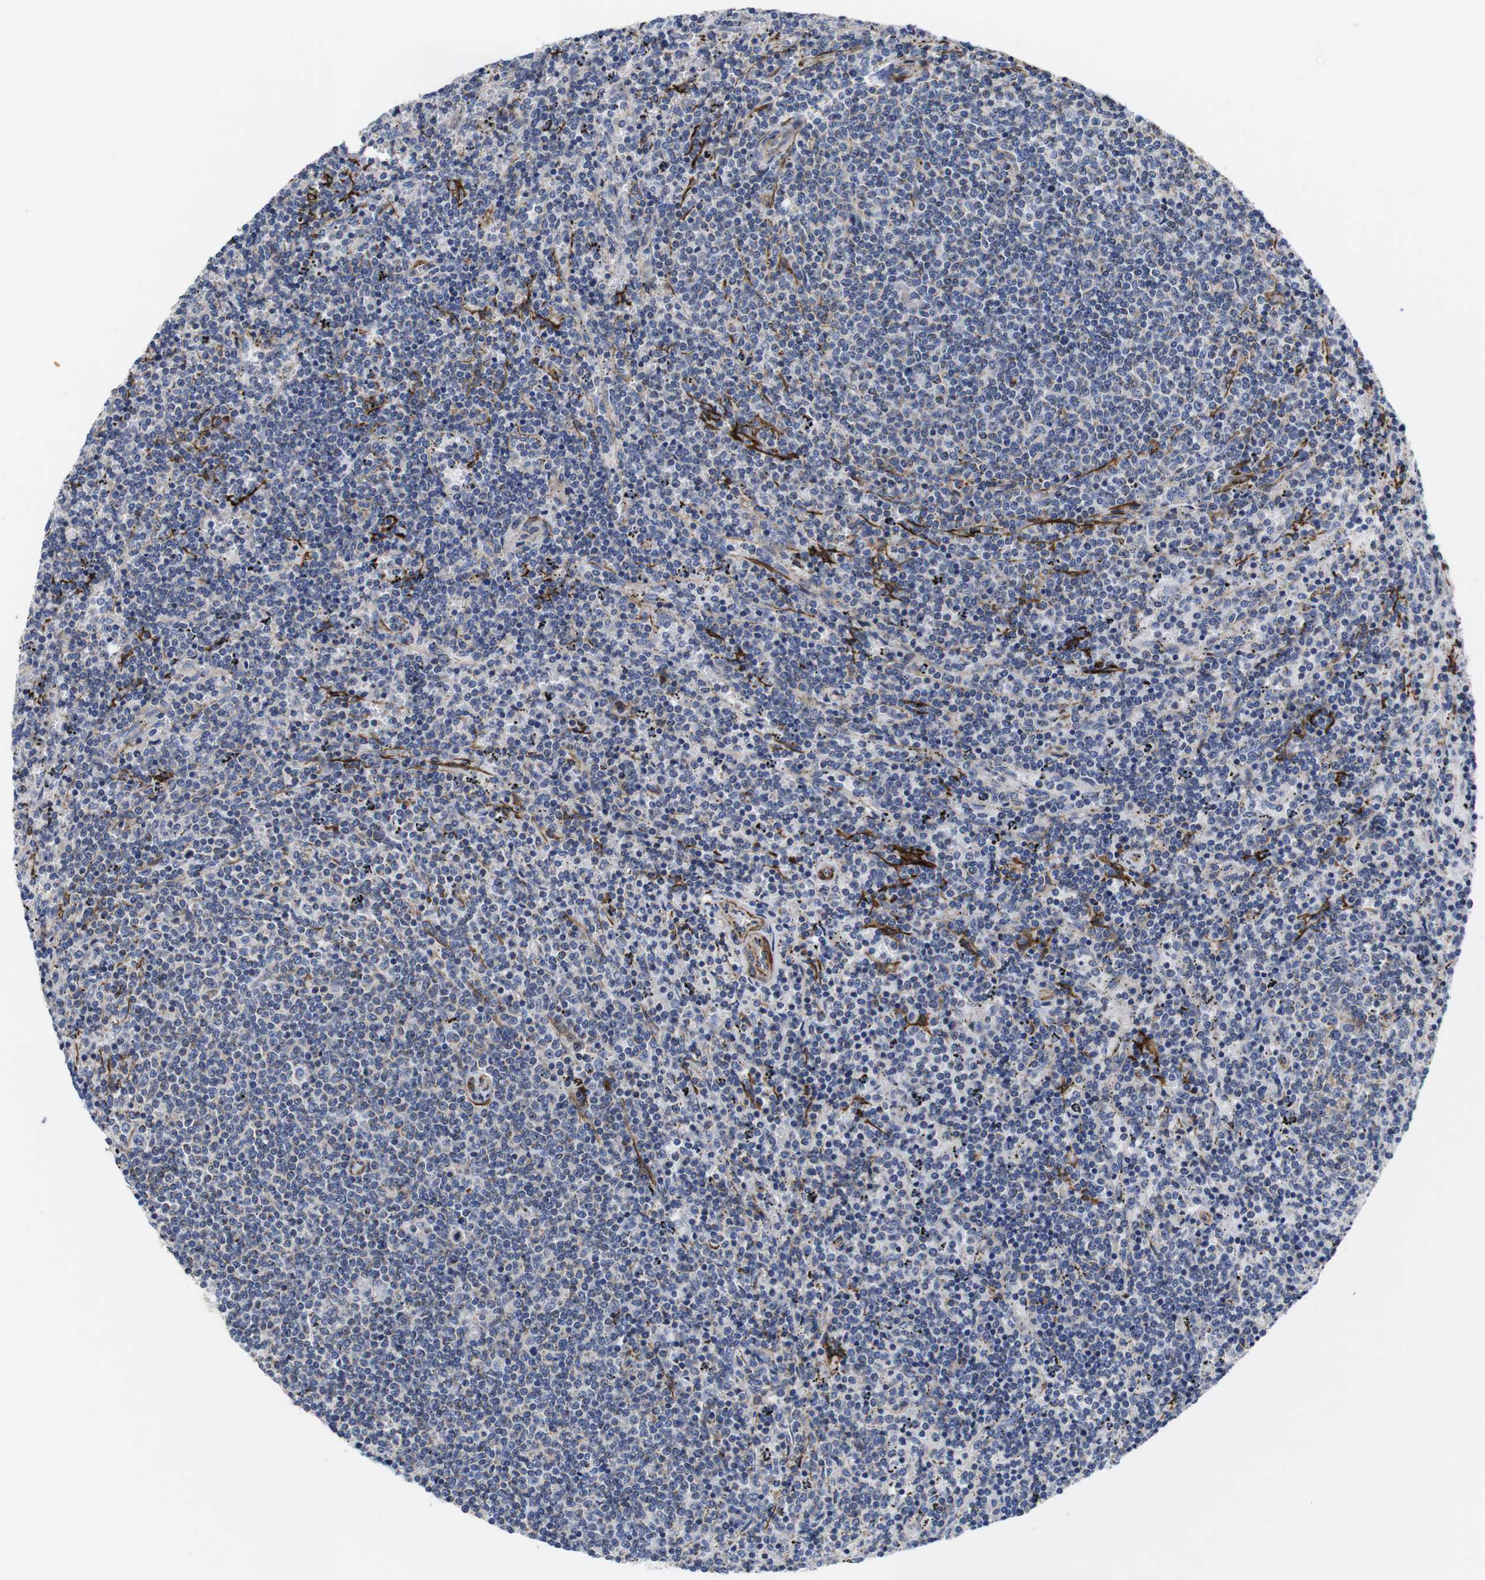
{"staining": {"intensity": "weak", "quantity": "<25%", "location": "cytoplasmic/membranous"}, "tissue": "lymphoma", "cell_type": "Tumor cells", "image_type": "cancer", "snomed": [{"axis": "morphology", "description": "Malignant lymphoma, non-Hodgkin's type, Low grade"}, {"axis": "topography", "description": "Spleen"}], "caption": "An image of human malignant lymphoma, non-Hodgkin's type (low-grade) is negative for staining in tumor cells. (DAB IHC visualized using brightfield microscopy, high magnification).", "gene": "WNT10A", "patient": {"sex": "female", "age": 50}}